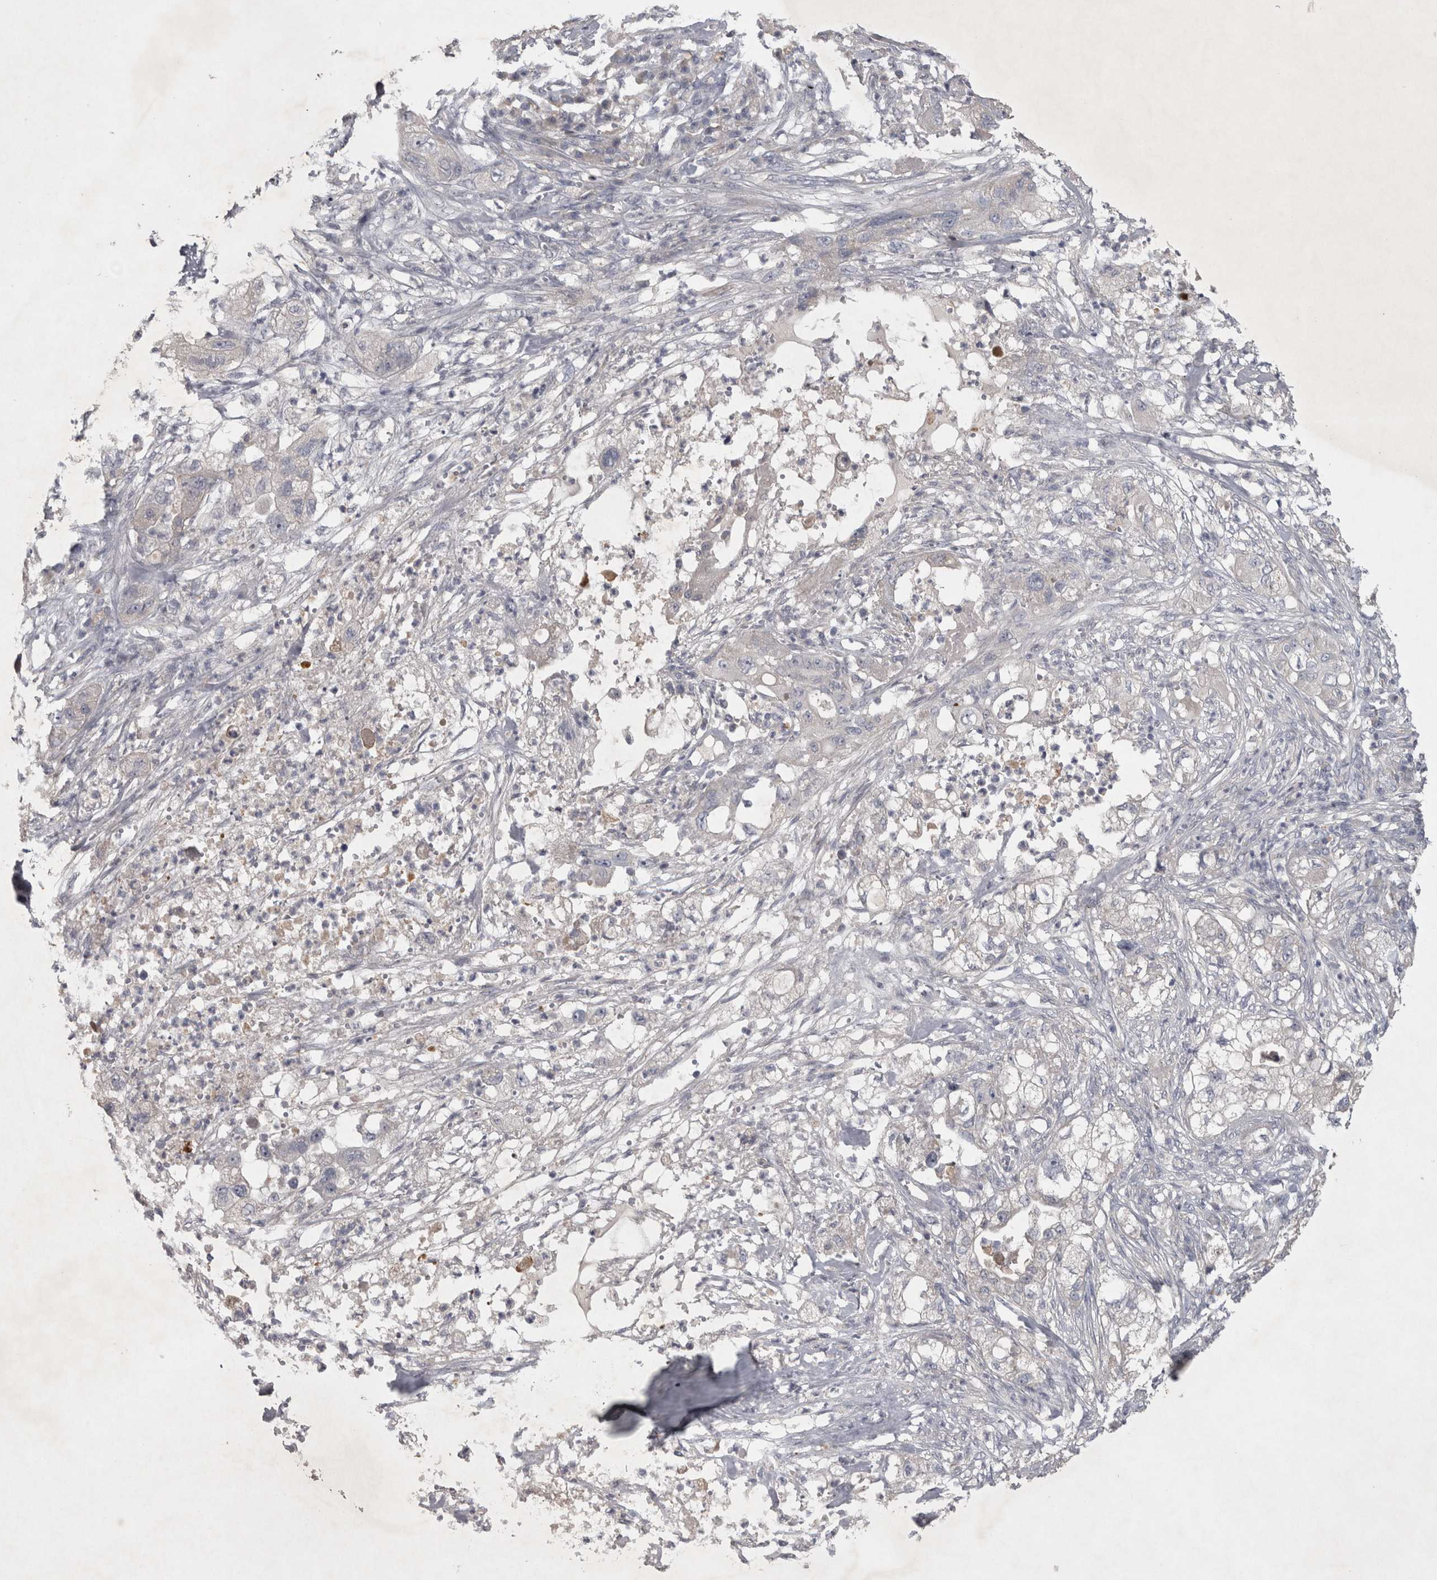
{"staining": {"intensity": "negative", "quantity": "none", "location": "none"}, "tissue": "pancreatic cancer", "cell_type": "Tumor cells", "image_type": "cancer", "snomed": [{"axis": "morphology", "description": "Adenocarcinoma, NOS"}, {"axis": "topography", "description": "Pancreas"}], "caption": "A high-resolution photomicrograph shows IHC staining of adenocarcinoma (pancreatic), which exhibits no significant positivity in tumor cells.", "gene": "ENPP7", "patient": {"sex": "female", "age": 78}}